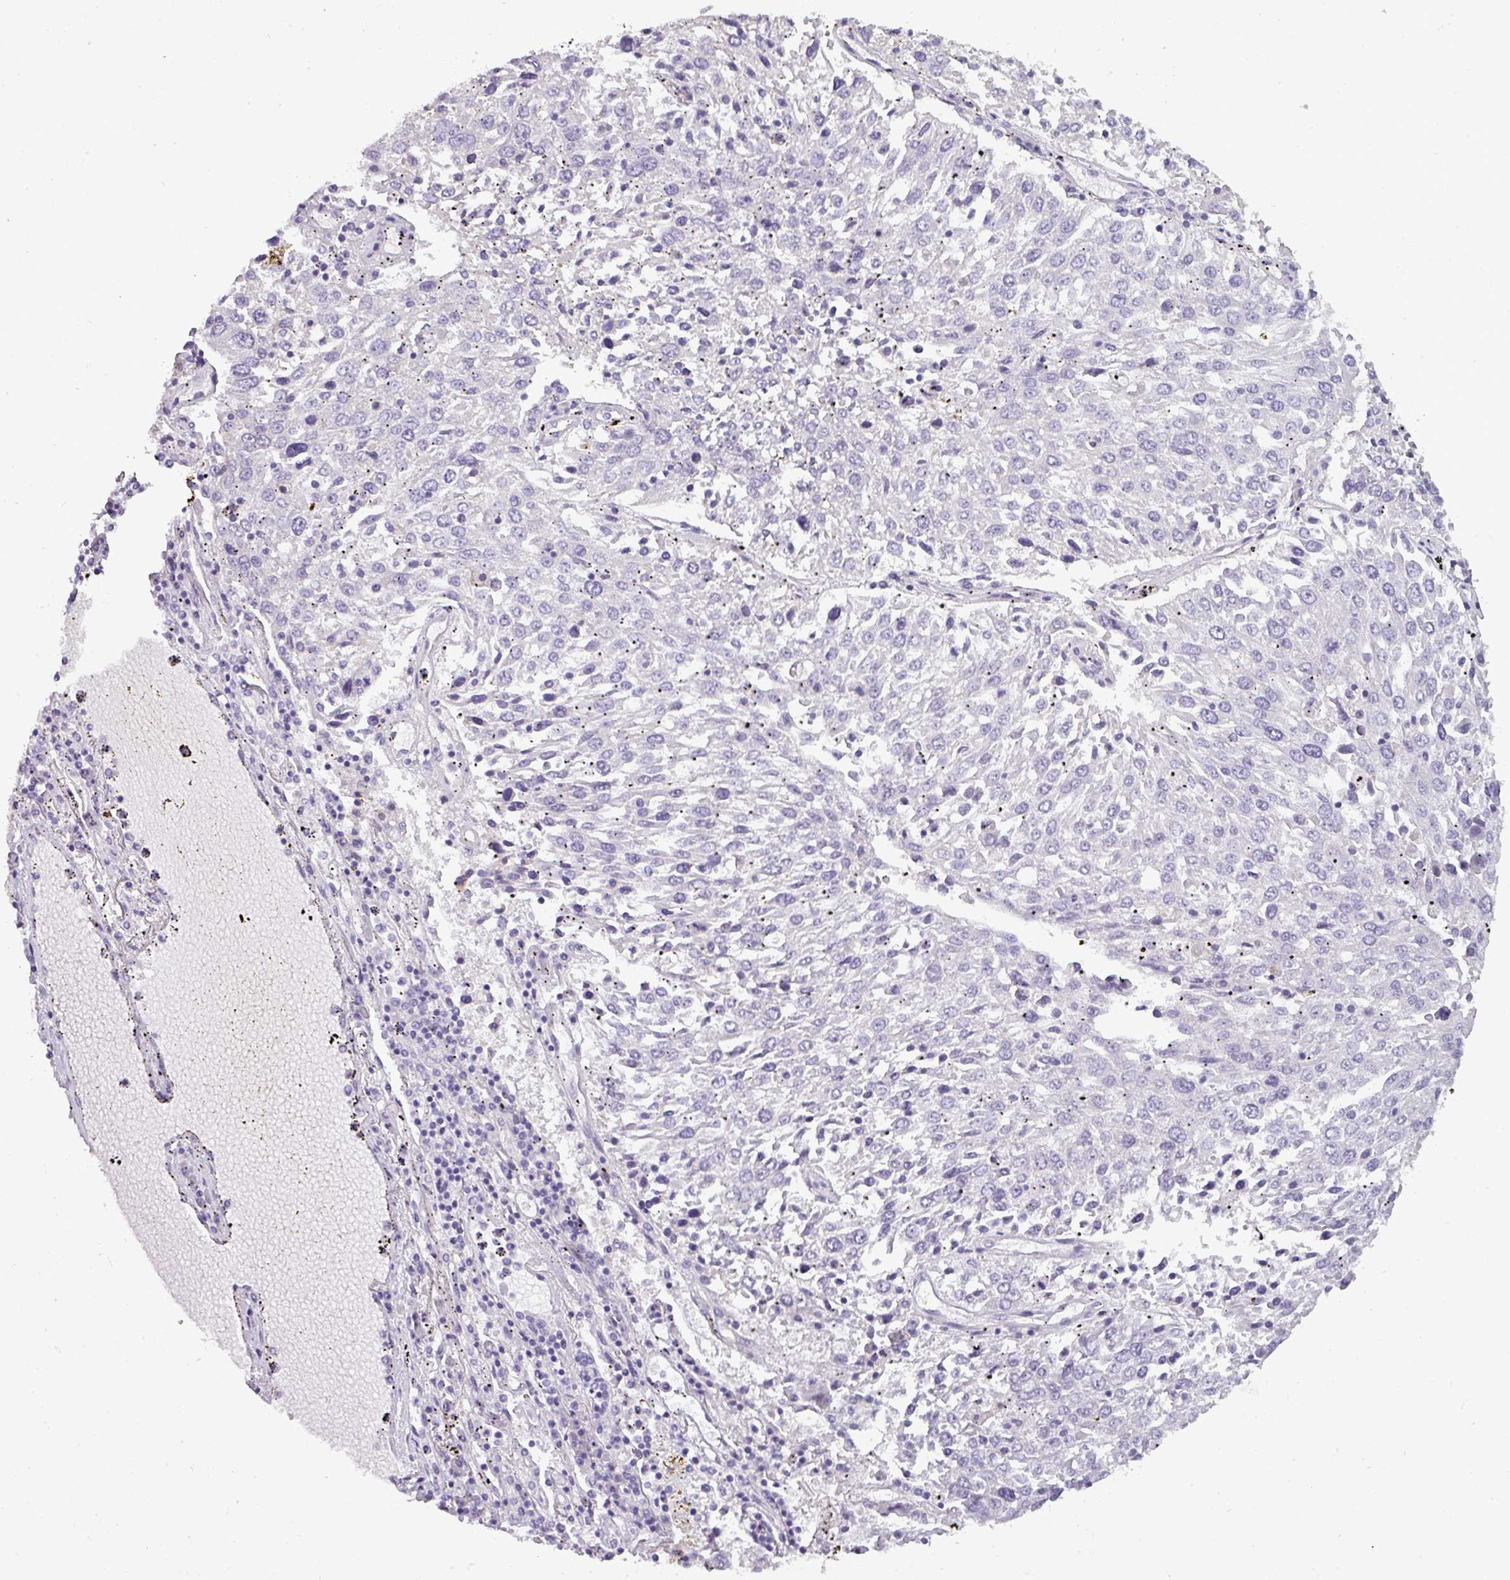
{"staining": {"intensity": "negative", "quantity": "none", "location": "none"}, "tissue": "lung cancer", "cell_type": "Tumor cells", "image_type": "cancer", "snomed": [{"axis": "morphology", "description": "Squamous cell carcinoma, NOS"}, {"axis": "topography", "description": "Lung"}], "caption": "Tumor cells show no significant protein positivity in lung cancer. The staining was performed using DAB to visualize the protein expression in brown, while the nuclei were stained in blue with hematoxylin (Magnification: 20x).", "gene": "DNAAF9", "patient": {"sex": "male", "age": 65}}